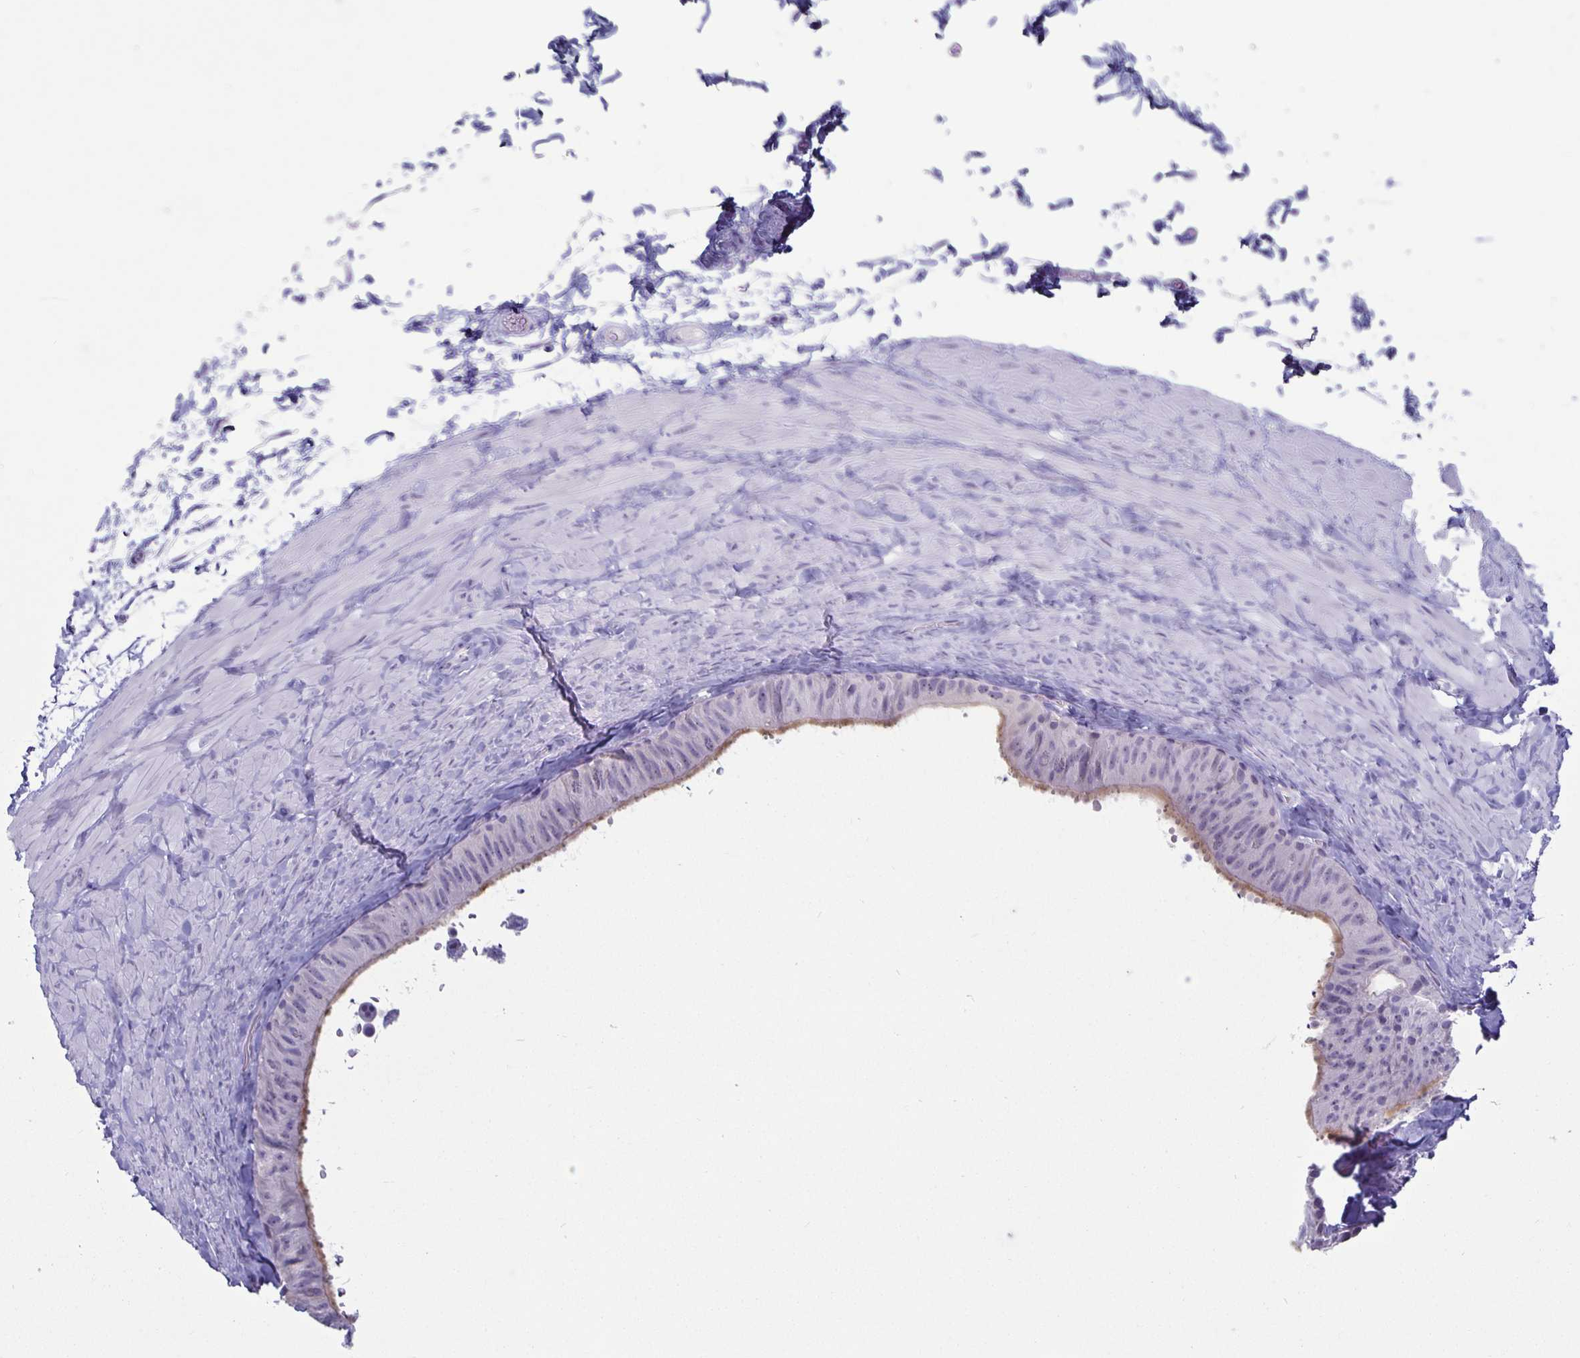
{"staining": {"intensity": "moderate", "quantity": "<25%", "location": "cytoplasmic/membranous"}, "tissue": "epididymis", "cell_type": "Glandular cells", "image_type": "normal", "snomed": [{"axis": "morphology", "description": "Normal tissue, NOS"}, {"axis": "topography", "description": "Epididymis, spermatic cord, NOS"}, {"axis": "topography", "description": "Epididymis"}], "caption": "Immunohistochemistry (IHC) of benign human epididymis reveals low levels of moderate cytoplasmic/membranous staining in approximately <25% of glandular cells. (IHC, brightfield microscopy, high magnification).", "gene": "PLCB3", "patient": {"sex": "male", "age": 31}}